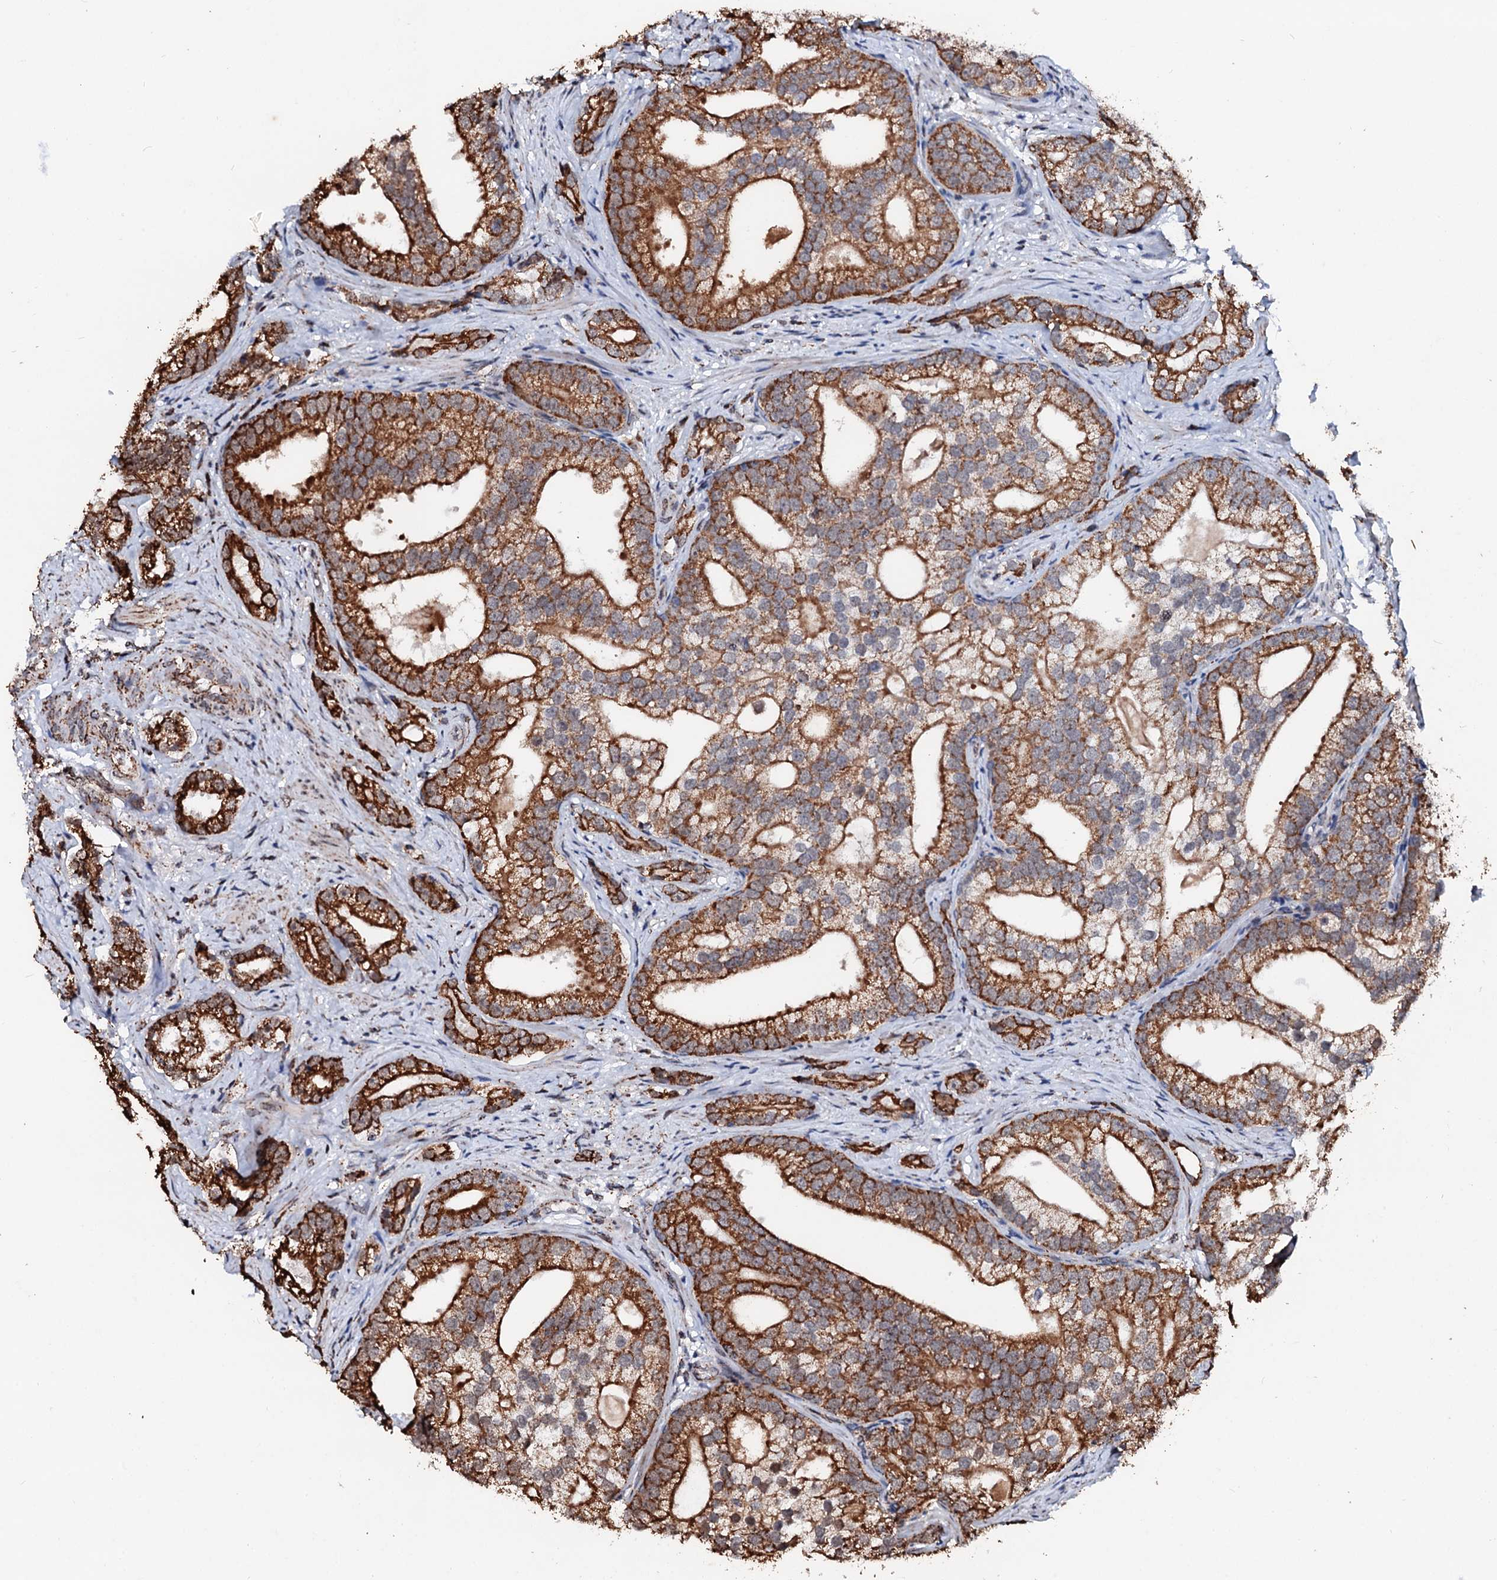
{"staining": {"intensity": "strong", "quantity": ">75%", "location": "cytoplasmic/membranous"}, "tissue": "prostate cancer", "cell_type": "Tumor cells", "image_type": "cancer", "snomed": [{"axis": "morphology", "description": "Adenocarcinoma, High grade"}, {"axis": "topography", "description": "Prostate"}], "caption": "Tumor cells demonstrate high levels of strong cytoplasmic/membranous expression in about >75% of cells in human adenocarcinoma (high-grade) (prostate).", "gene": "SECISBP2L", "patient": {"sex": "male", "age": 75}}